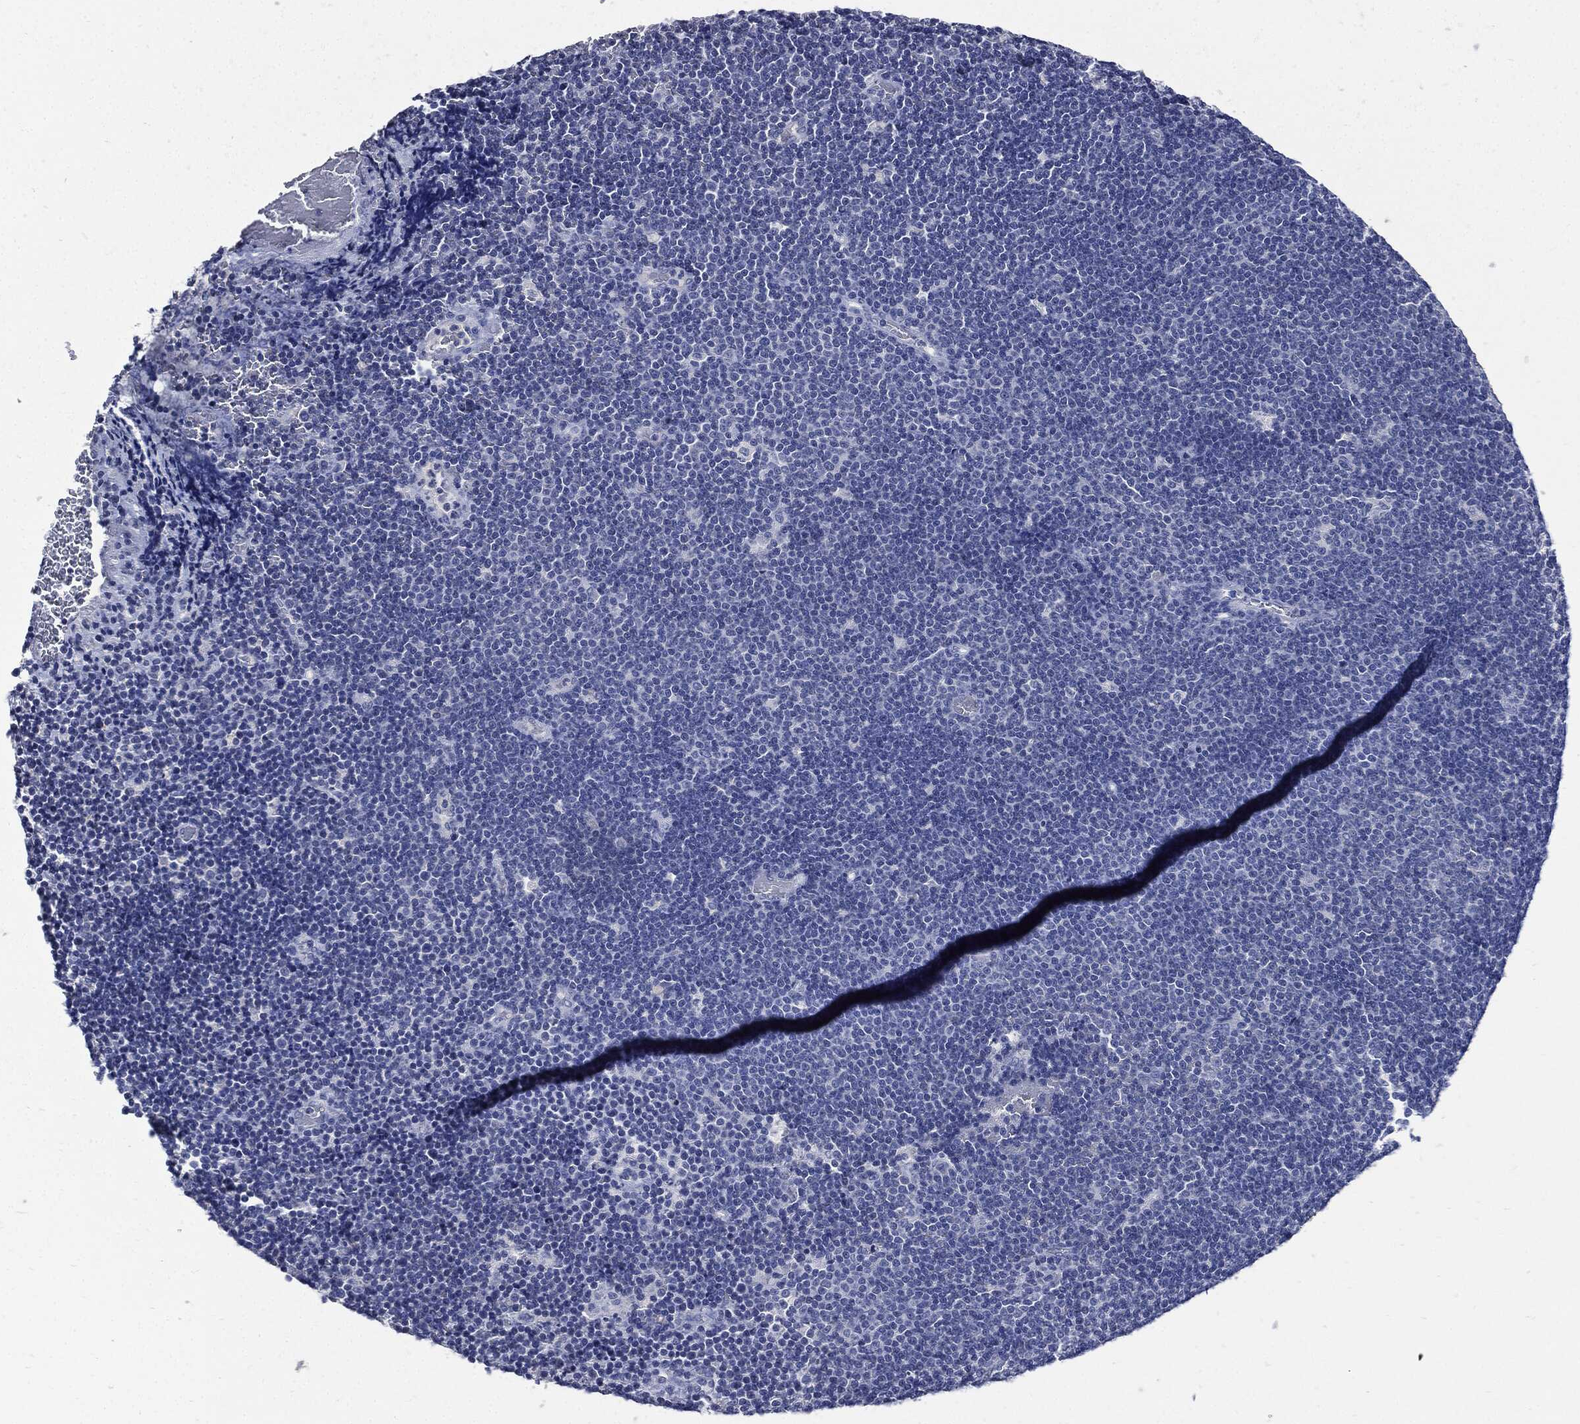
{"staining": {"intensity": "negative", "quantity": "none", "location": "none"}, "tissue": "lymphoma", "cell_type": "Tumor cells", "image_type": "cancer", "snomed": [{"axis": "morphology", "description": "Malignant lymphoma, non-Hodgkin's type, Low grade"}, {"axis": "topography", "description": "Brain"}], "caption": "Immunohistochemistry (IHC) of human lymphoma exhibits no expression in tumor cells.", "gene": "CPE", "patient": {"sex": "female", "age": 66}}